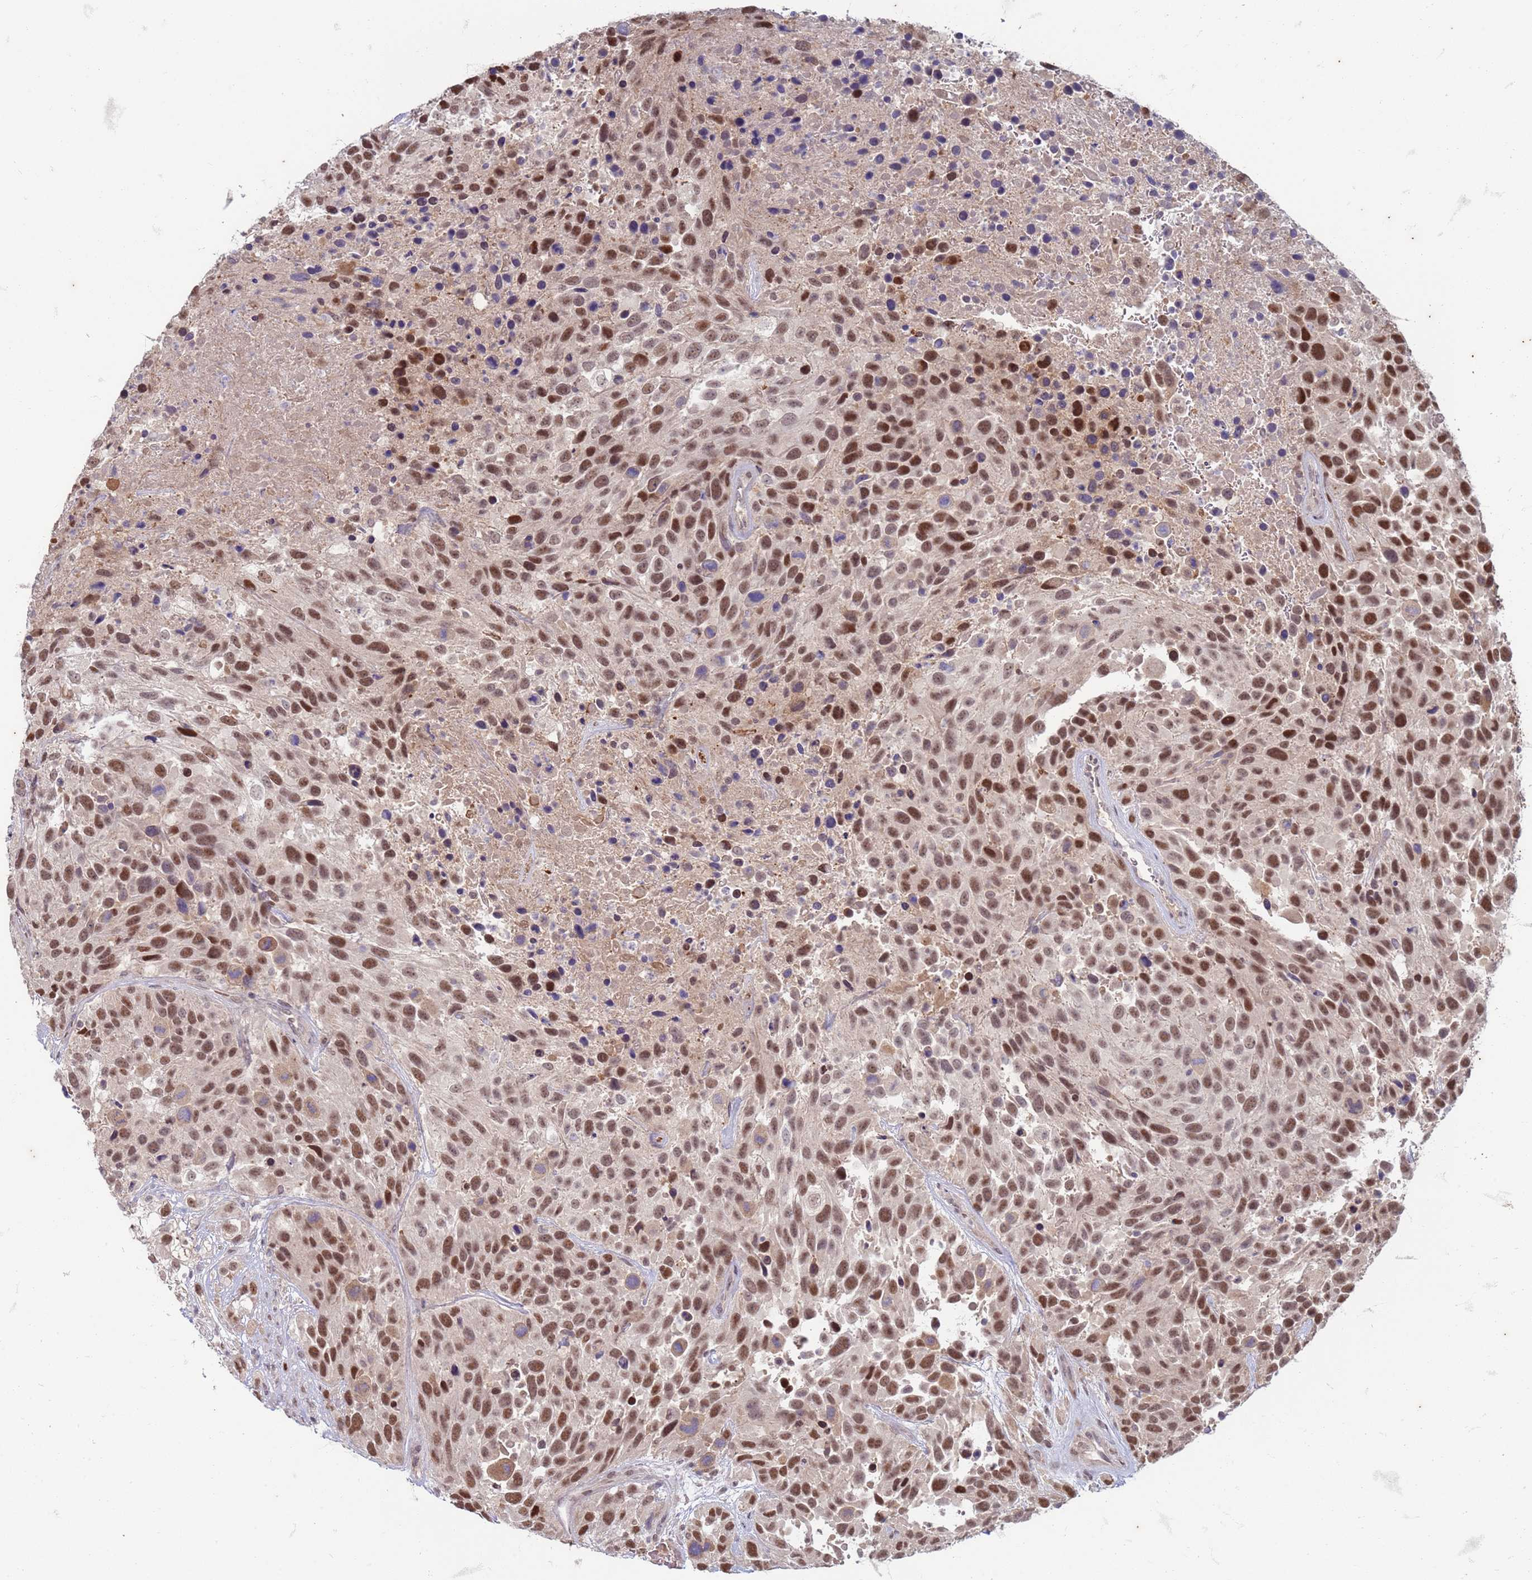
{"staining": {"intensity": "moderate", "quantity": ">75%", "location": "nuclear"}, "tissue": "urothelial cancer", "cell_type": "Tumor cells", "image_type": "cancer", "snomed": [{"axis": "morphology", "description": "Urothelial carcinoma, High grade"}, {"axis": "topography", "description": "Urinary bladder"}], "caption": "This is an image of immunohistochemistry (IHC) staining of urothelial cancer, which shows moderate expression in the nuclear of tumor cells.", "gene": "TRMT6", "patient": {"sex": "female", "age": 70}}